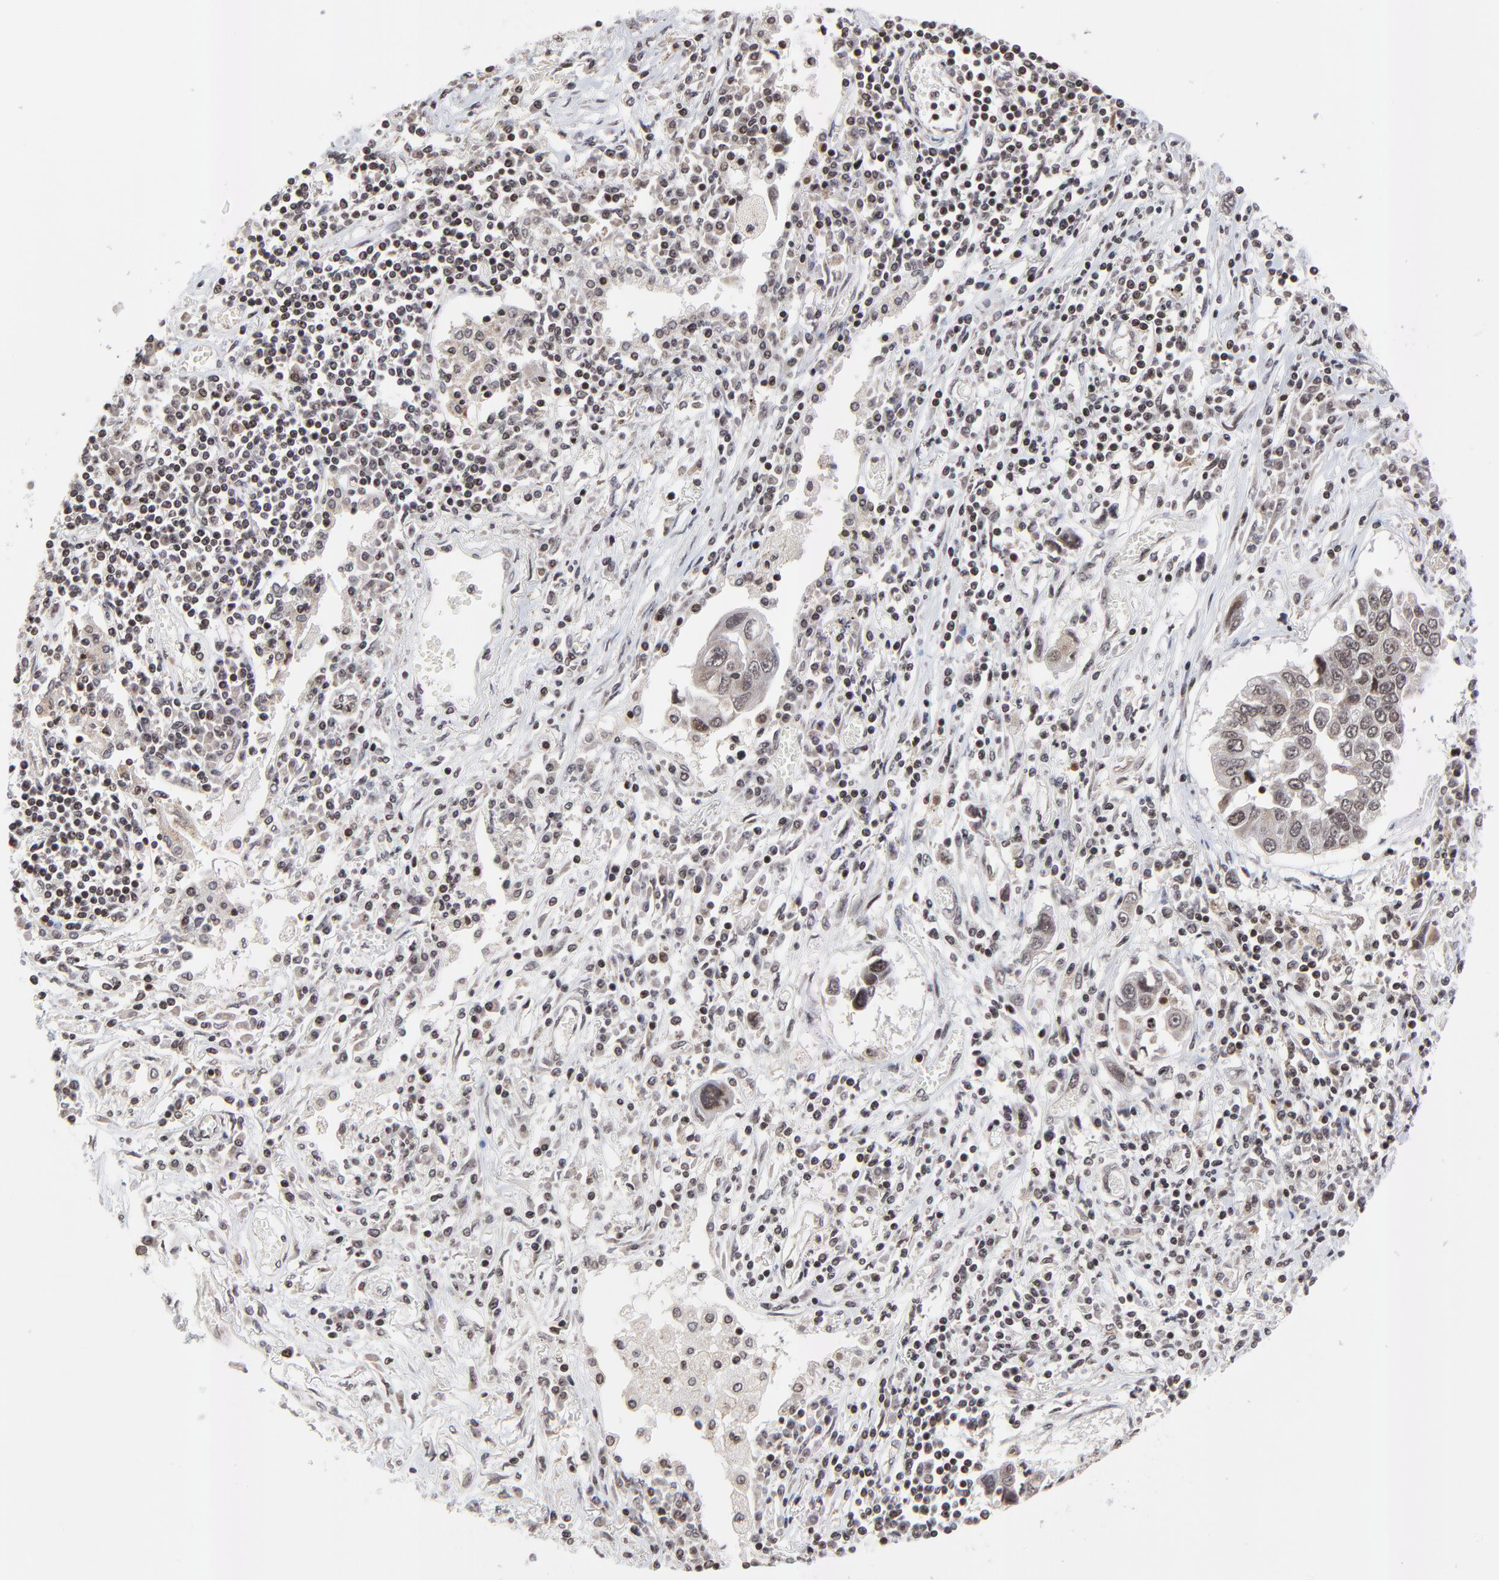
{"staining": {"intensity": "weak", "quantity": ">75%", "location": "cytoplasmic/membranous,nuclear"}, "tissue": "lung cancer", "cell_type": "Tumor cells", "image_type": "cancer", "snomed": [{"axis": "morphology", "description": "Squamous cell carcinoma, NOS"}, {"axis": "topography", "description": "Lung"}], "caption": "IHC (DAB) staining of human lung cancer reveals weak cytoplasmic/membranous and nuclear protein staining in approximately >75% of tumor cells.", "gene": "ZNF777", "patient": {"sex": "male", "age": 71}}